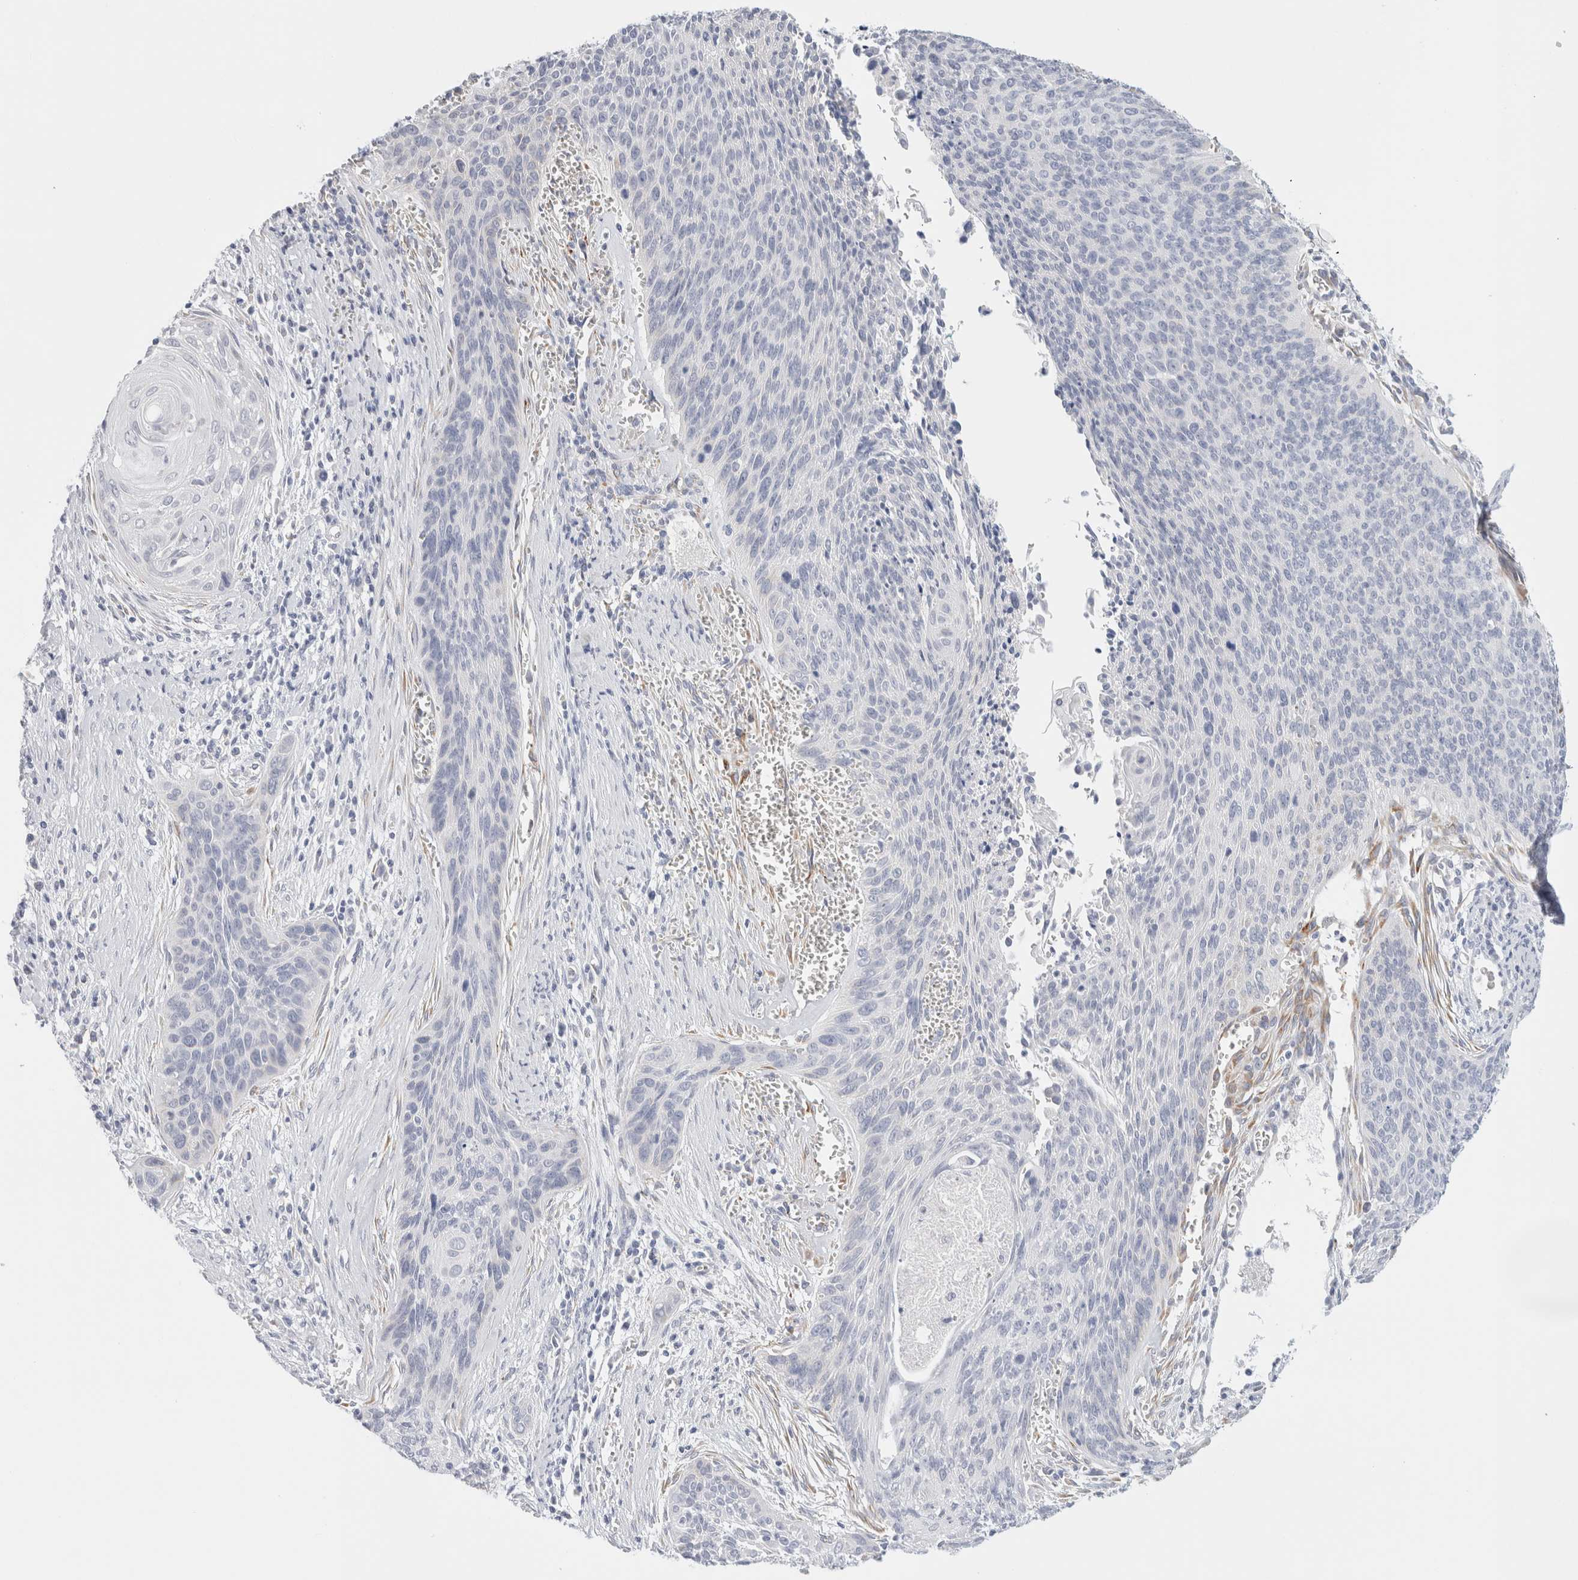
{"staining": {"intensity": "negative", "quantity": "none", "location": "none"}, "tissue": "cervical cancer", "cell_type": "Tumor cells", "image_type": "cancer", "snomed": [{"axis": "morphology", "description": "Squamous cell carcinoma, NOS"}, {"axis": "topography", "description": "Cervix"}], "caption": "This is an immunohistochemistry image of cervical squamous cell carcinoma. There is no staining in tumor cells.", "gene": "RTN4", "patient": {"sex": "female", "age": 55}}